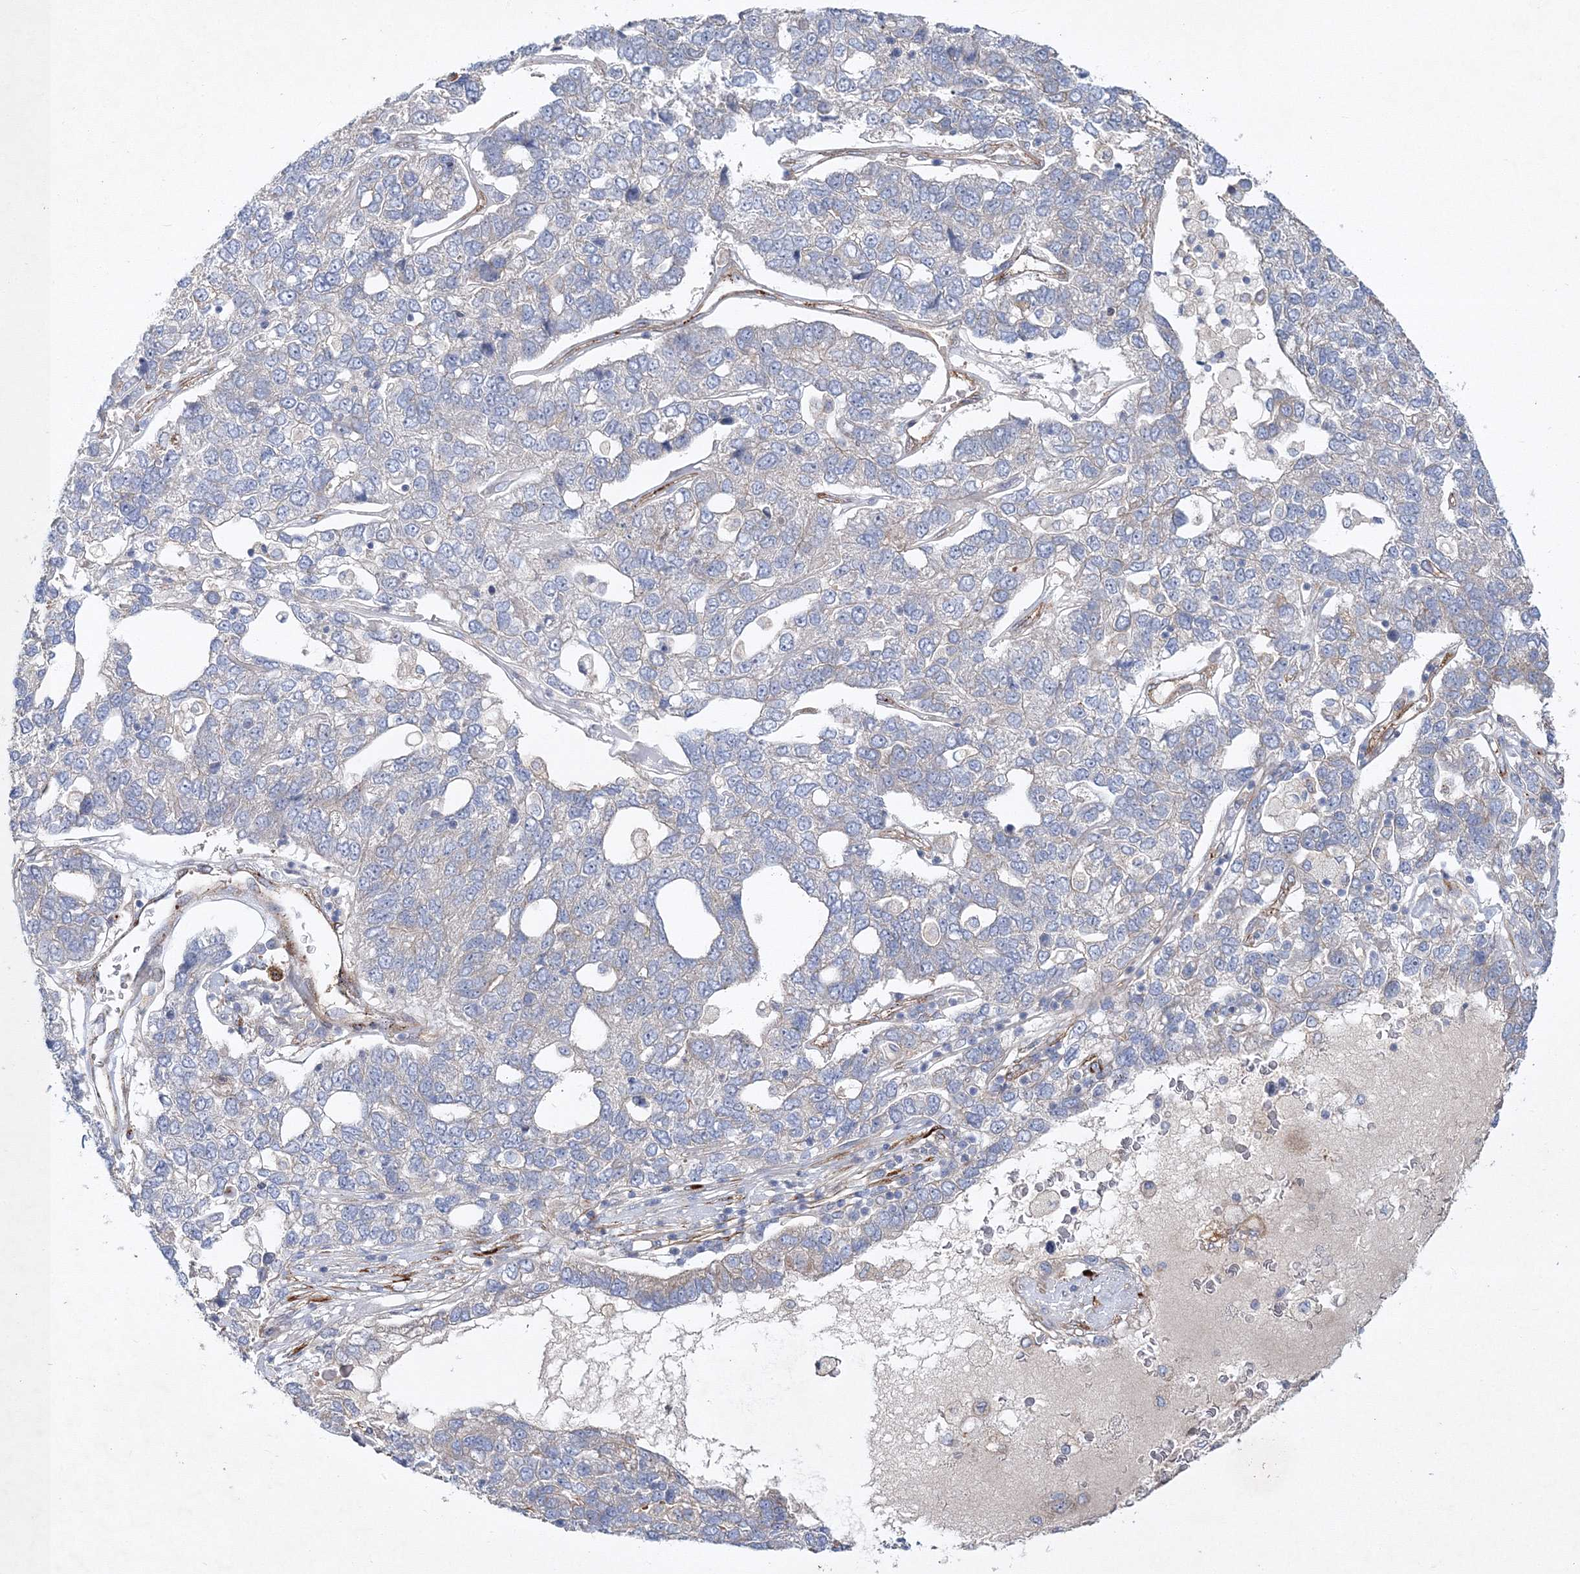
{"staining": {"intensity": "negative", "quantity": "none", "location": "none"}, "tissue": "pancreatic cancer", "cell_type": "Tumor cells", "image_type": "cancer", "snomed": [{"axis": "morphology", "description": "Adenocarcinoma, NOS"}, {"axis": "topography", "description": "Pancreas"}], "caption": "Human pancreatic cancer stained for a protein using immunohistochemistry exhibits no positivity in tumor cells.", "gene": "ZFYVE16", "patient": {"sex": "female", "age": 61}}